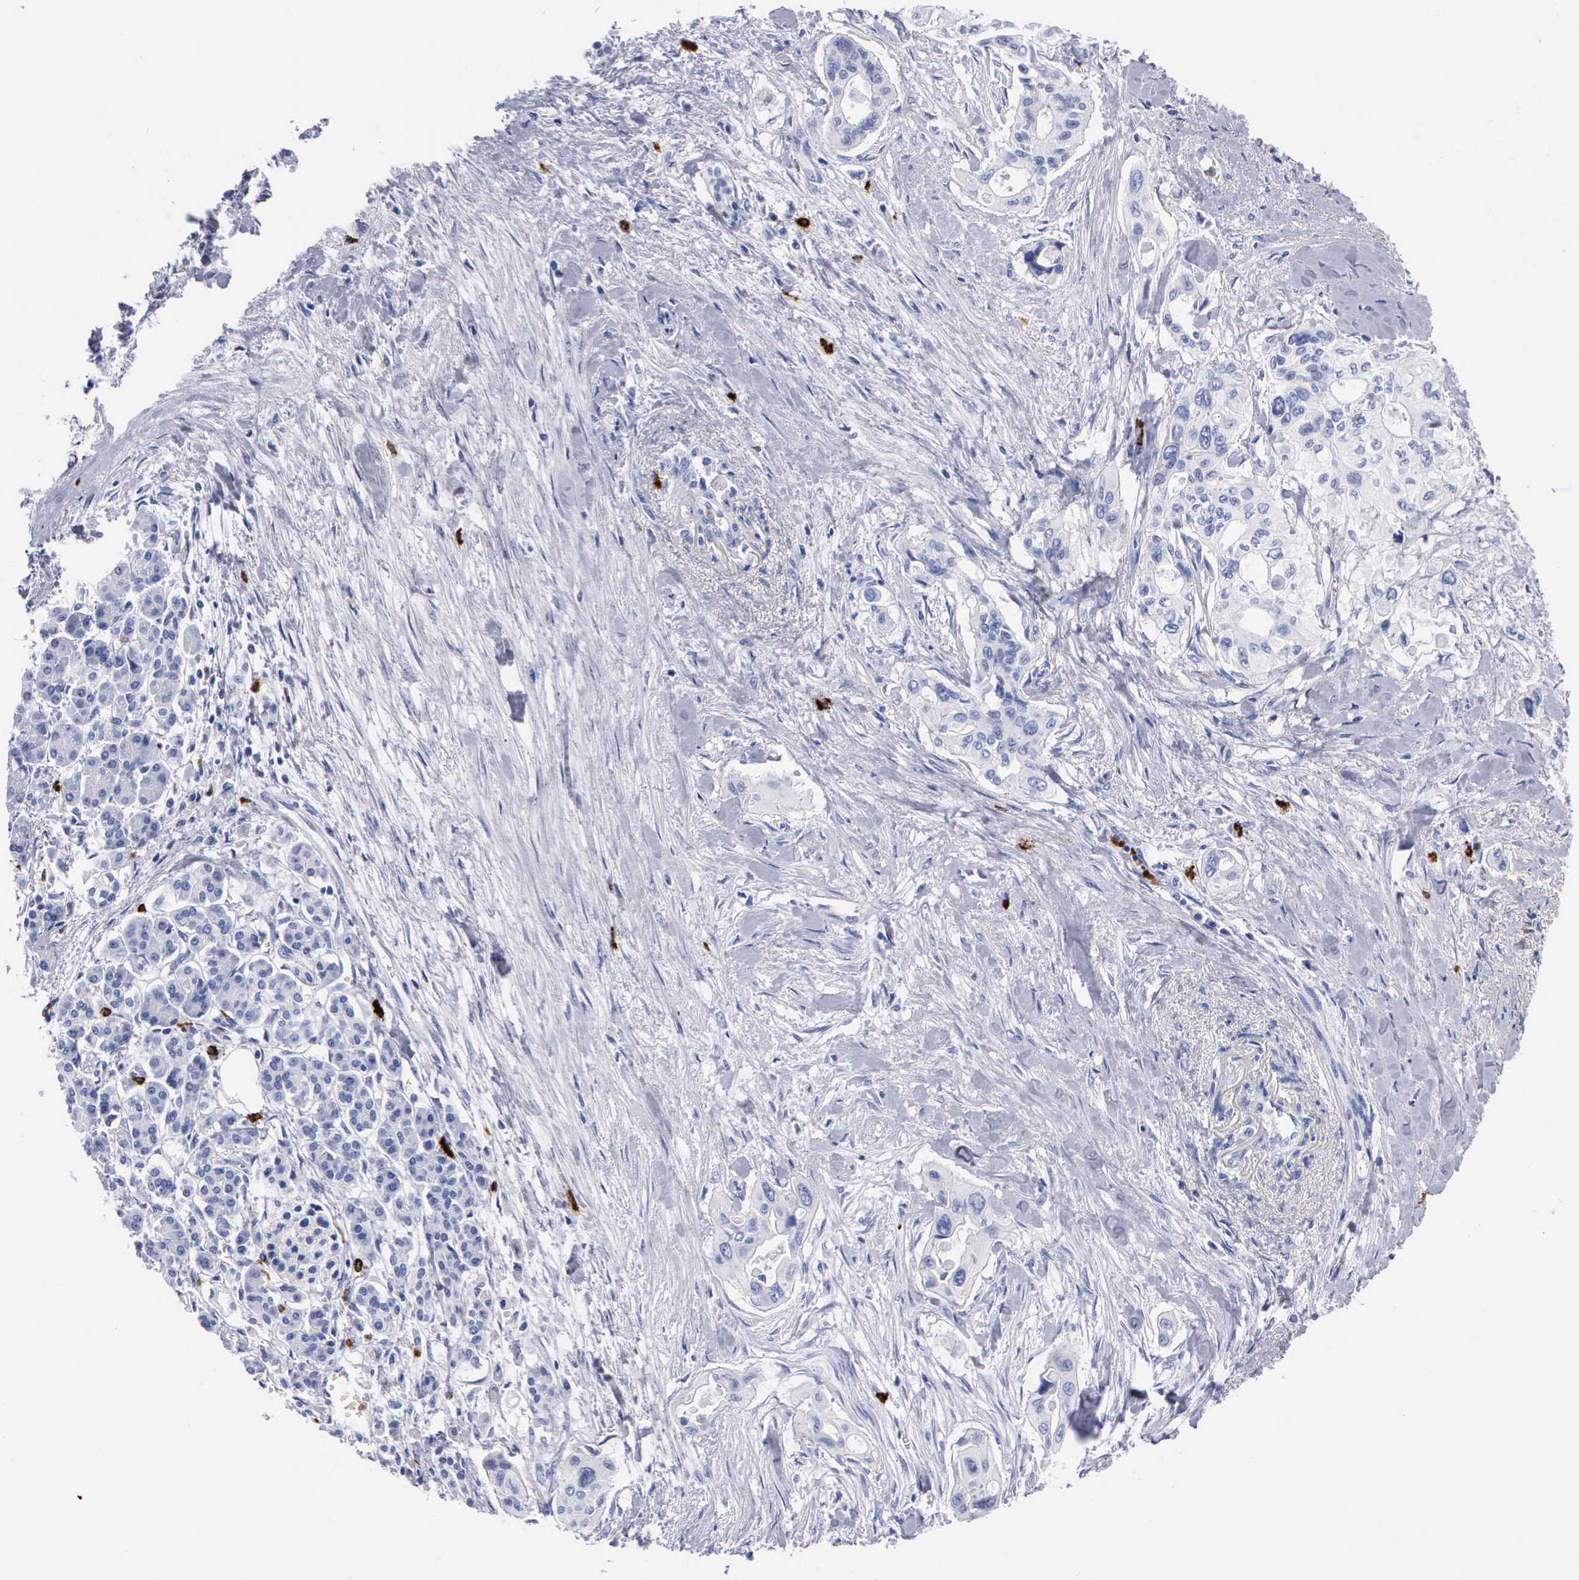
{"staining": {"intensity": "negative", "quantity": "none", "location": "none"}, "tissue": "pancreatic cancer", "cell_type": "Tumor cells", "image_type": "cancer", "snomed": [{"axis": "morphology", "description": "Adenocarcinoma, NOS"}, {"axis": "topography", "description": "Pancreas"}], "caption": "This is an immunohistochemistry (IHC) photomicrograph of adenocarcinoma (pancreatic). There is no positivity in tumor cells.", "gene": "CTSG", "patient": {"sex": "male", "age": 77}}